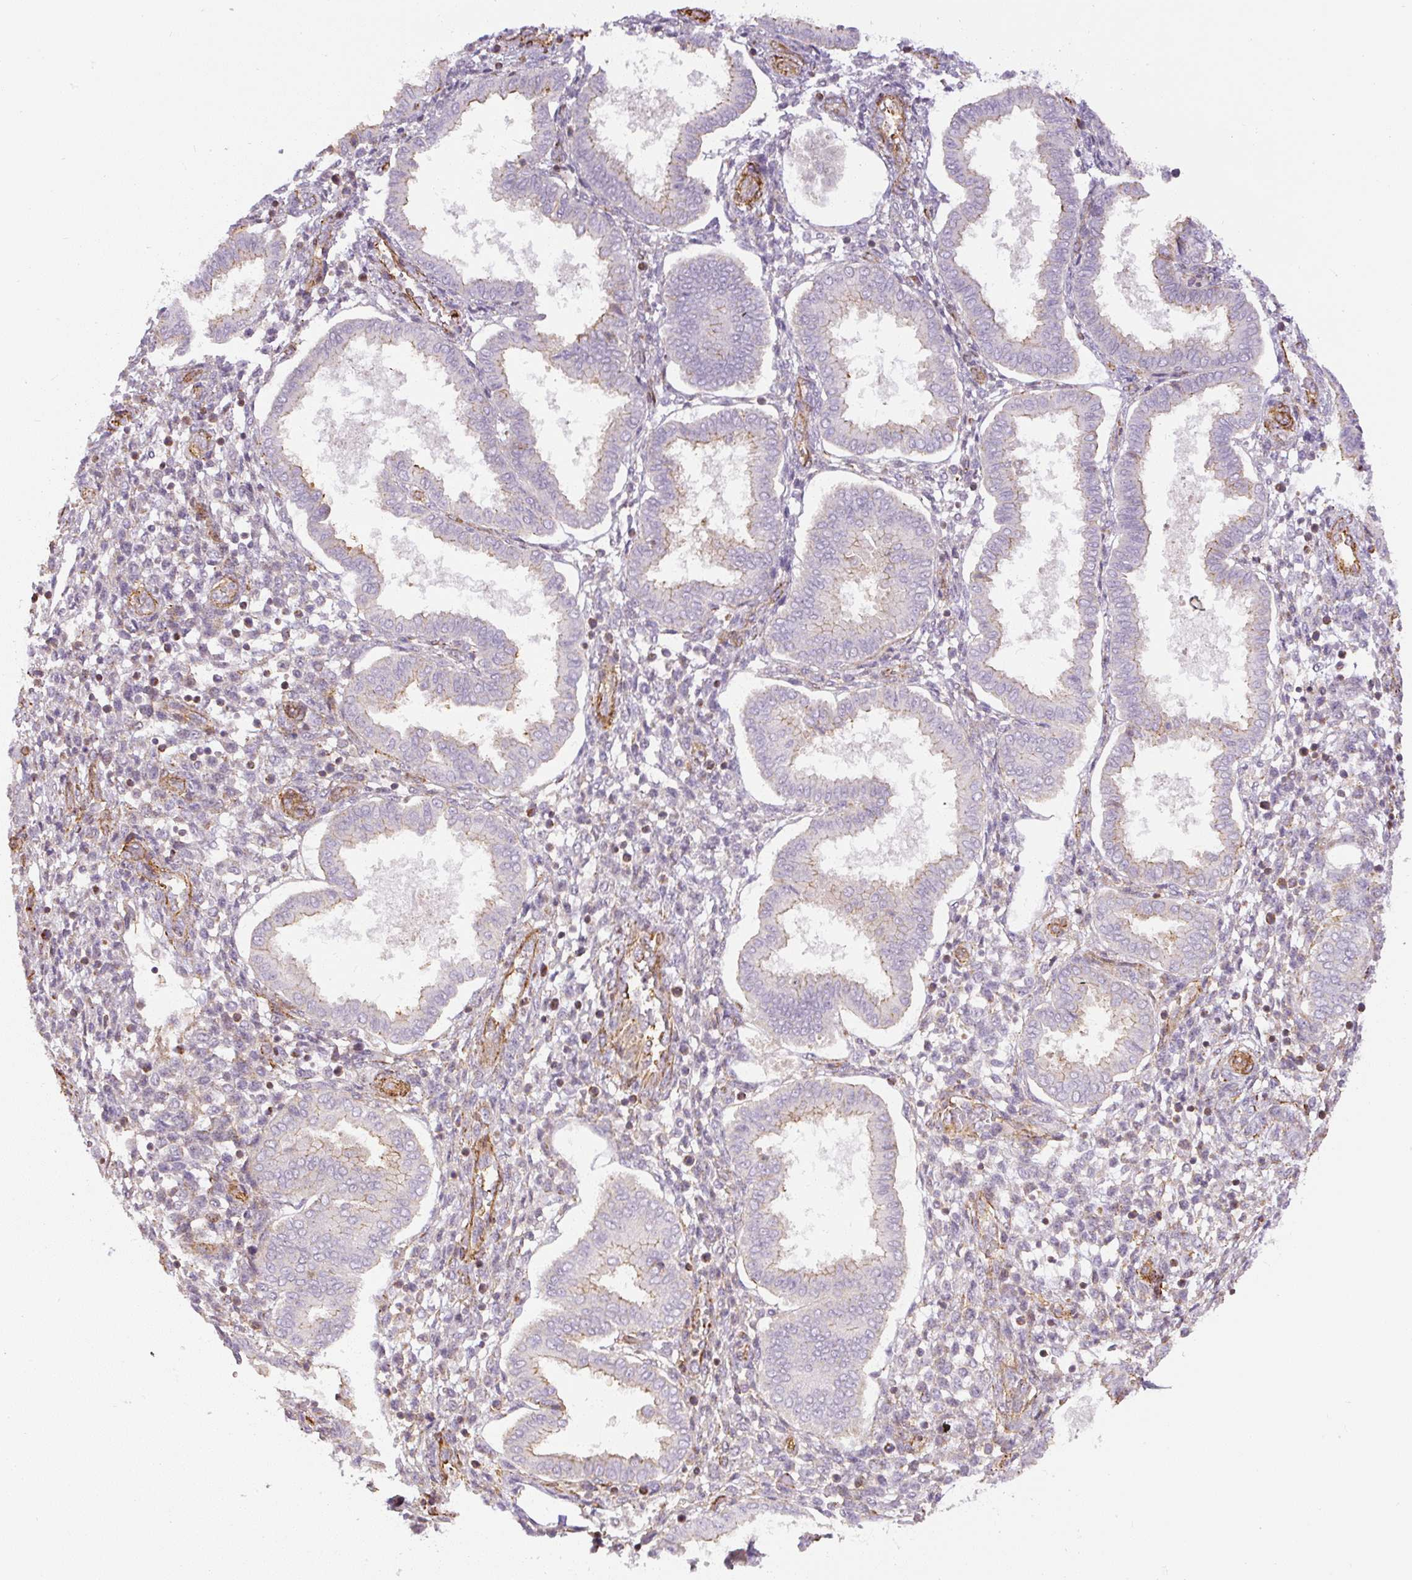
{"staining": {"intensity": "negative", "quantity": "none", "location": "none"}, "tissue": "endometrium", "cell_type": "Cells in endometrial stroma", "image_type": "normal", "snomed": [{"axis": "morphology", "description": "Normal tissue, NOS"}, {"axis": "topography", "description": "Endometrium"}], "caption": "A high-resolution photomicrograph shows immunohistochemistry (IHC) staining of benign endometrium, which exhibits no significant positivity in cells in endometrial stroma.", "gene": "MYL12A", "patient": {"sex": "female", "age": 24}}